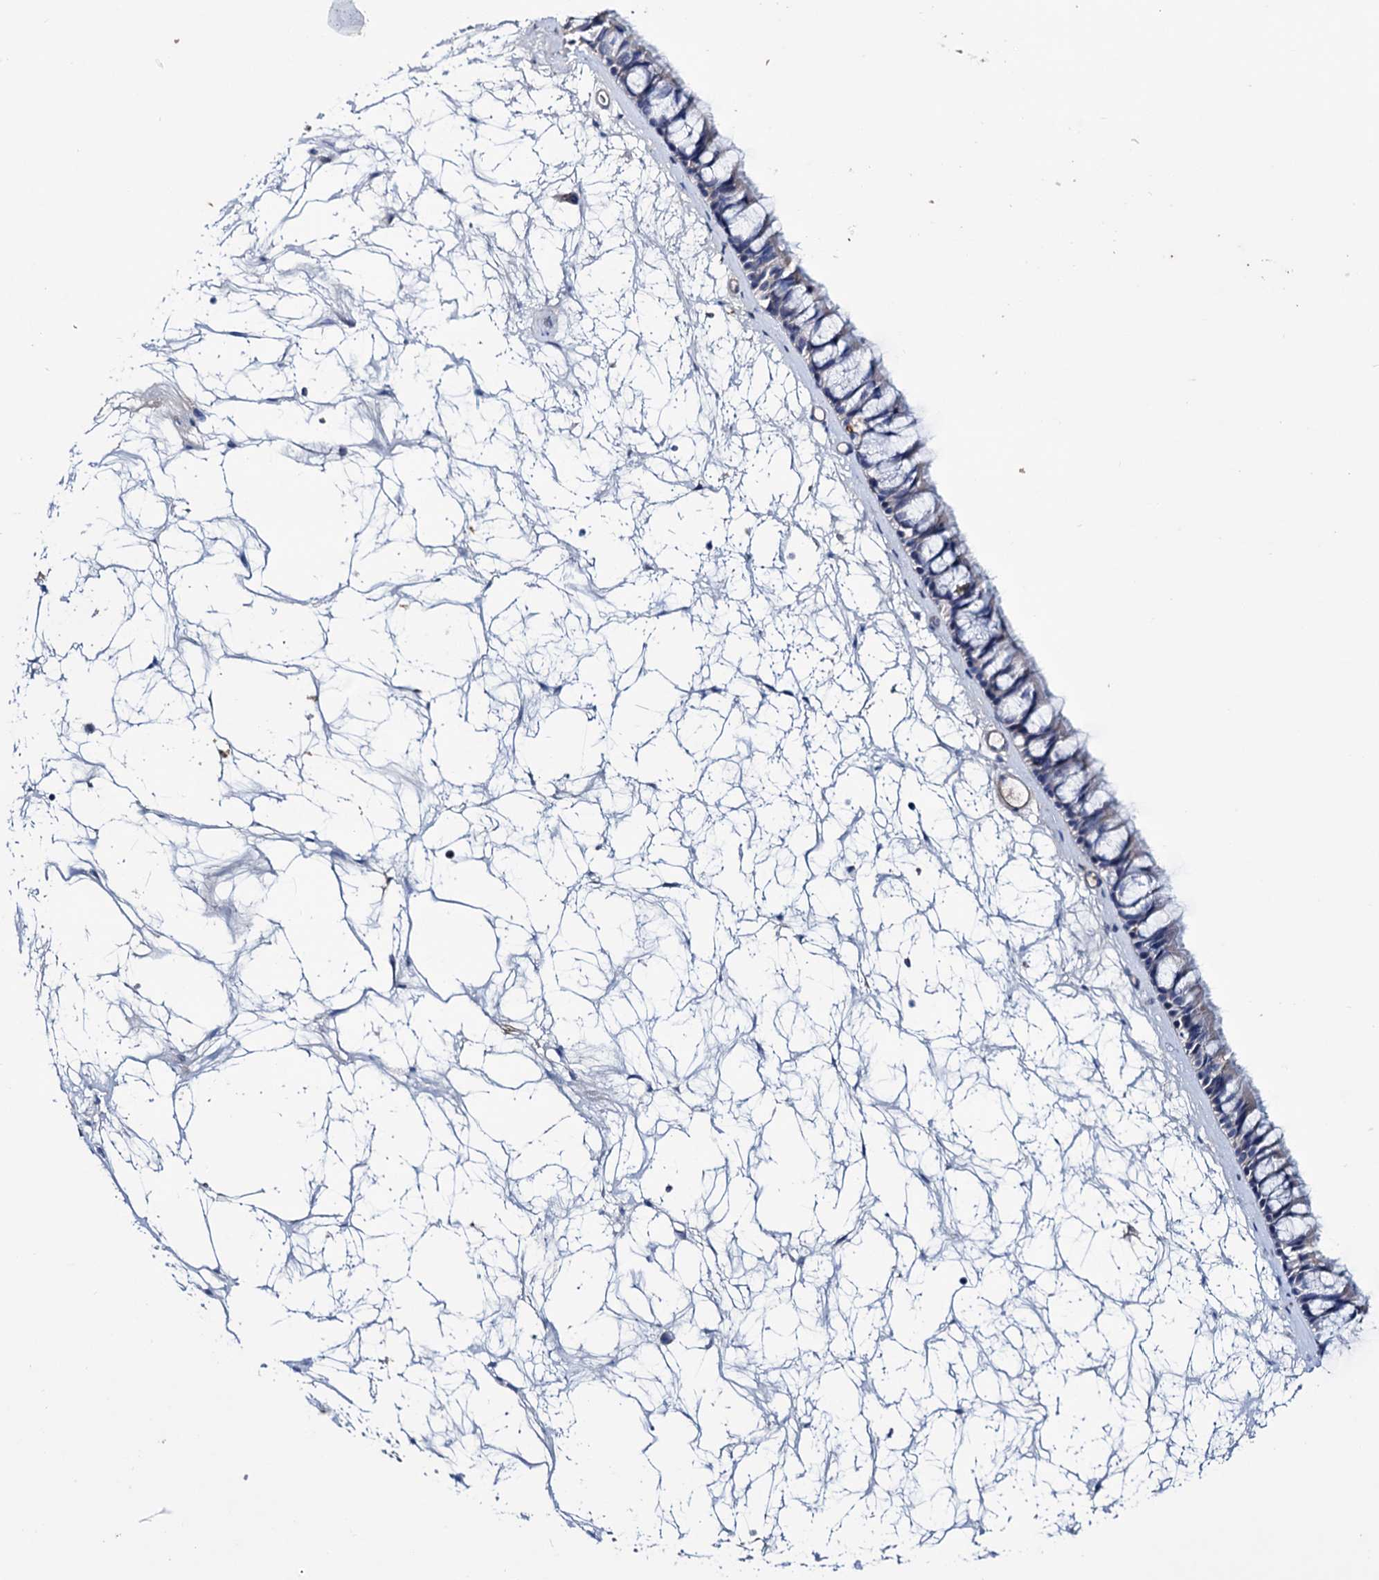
{"staining": {"intensity": "negative", "quantity": "none", "location": "none"}, "tissue": "nasopharynx", "cell_type": "Respiratory epithelial cells", "image_type": "normal", "snomed": [{"axis": "morphology", "description": "Normal tissue, NOS"}, {"axis": "topography", "description": "Nasopharynx"}], "caption": "This is an IHC photomicrograph of benign human nasopharynx. There is no positivity in respiratory epithelial cells.", "gene": "FAM111B", "patient": {"sex": "male", "age": 64}}